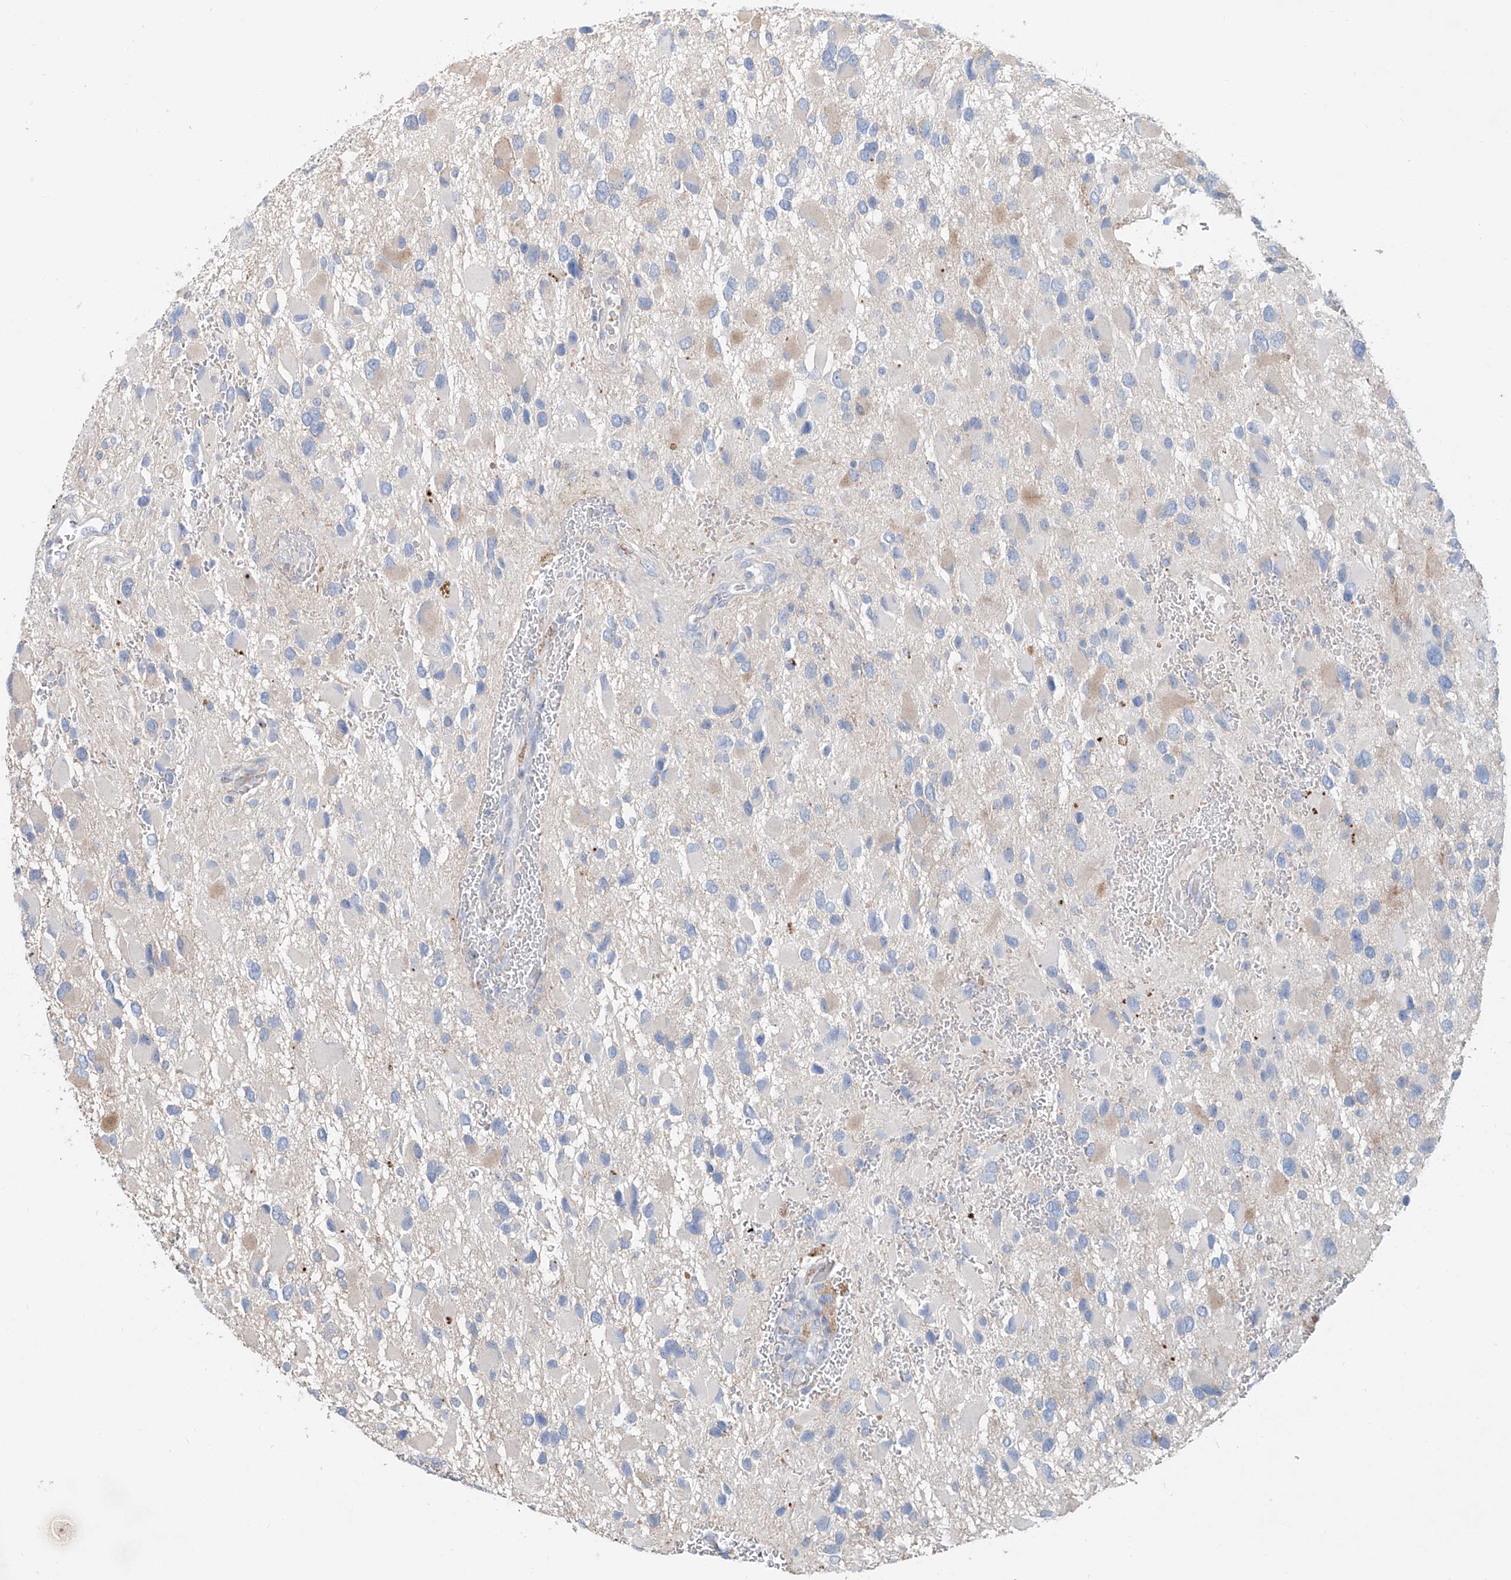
{"staining": {"intensity": "negative", "quantity": "none", "location": "none"}, "tissue": "glioma", "cell_type": "Tumor cells", "image_type": "cancer", "snomed": [{"axis": "morphology", "description": "Glioma, malignant, High grade"}, {"axis": "topography", "description": "Brain"}], "caption": "Photomicrograph shows no significant protein staining in tumor cells of high-grade glioma (malignant).", "gene": "ANKRD34A", "patient": {"sex": "male", "age": 53}}